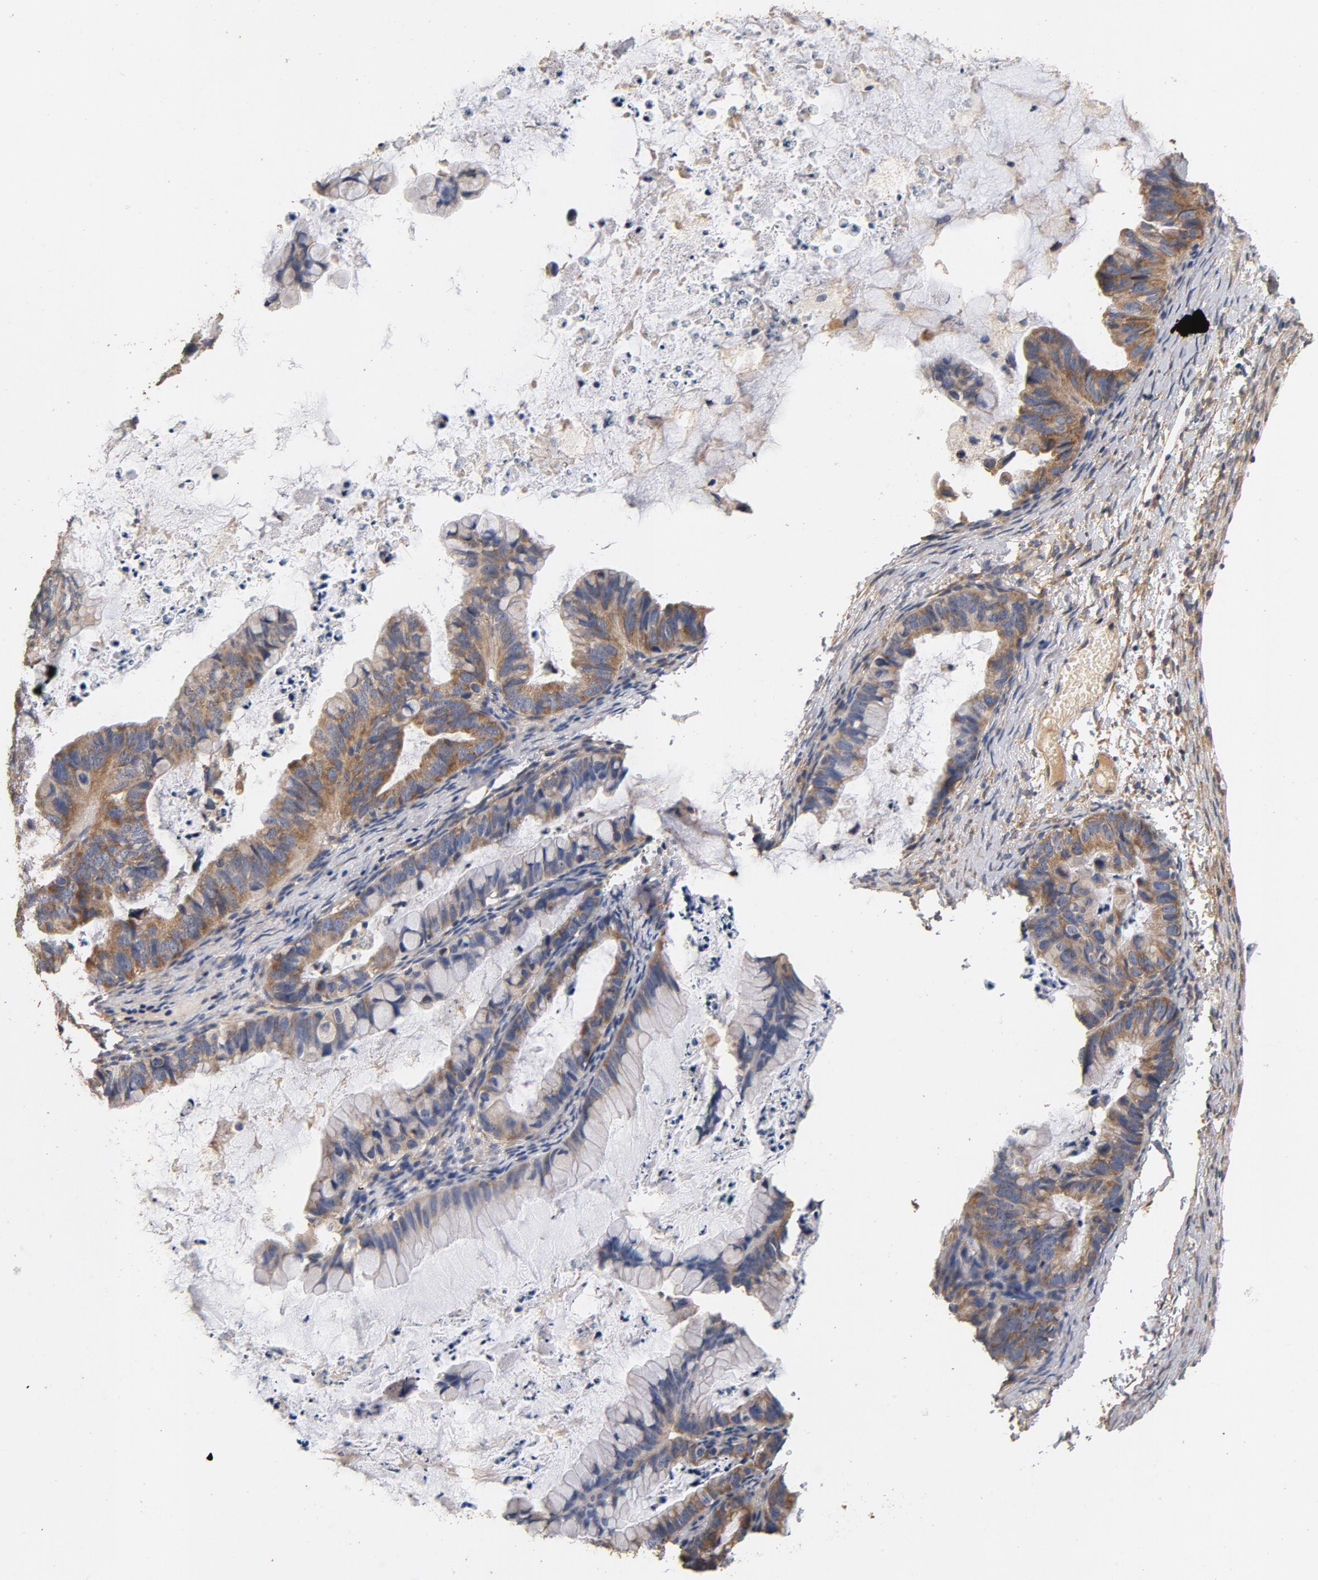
{"staining": {"intensity": "moderate", "quantity": ">75%", "location": "cytoplasmic/membranous"}, "tissue": "ovarian cancer", "cell_type": "Tumor cells", "image_type": "cancer", "snomed": [{"axis": "morphology", "description": "Cystadenocarcinoma, mucinous, NOS"}, {"axis": "topography", "description": "Ovary"}], "caption": "Tumor cells display moderate cytoplasmic/membranous expression in approximately >75% of cells in mucinous cystadenocarcinoma (ovarian). (IHC, brightfield microscopy, high magnification).", "gene": "DDX6", "patient": {"sex": "female", "age": 36}}